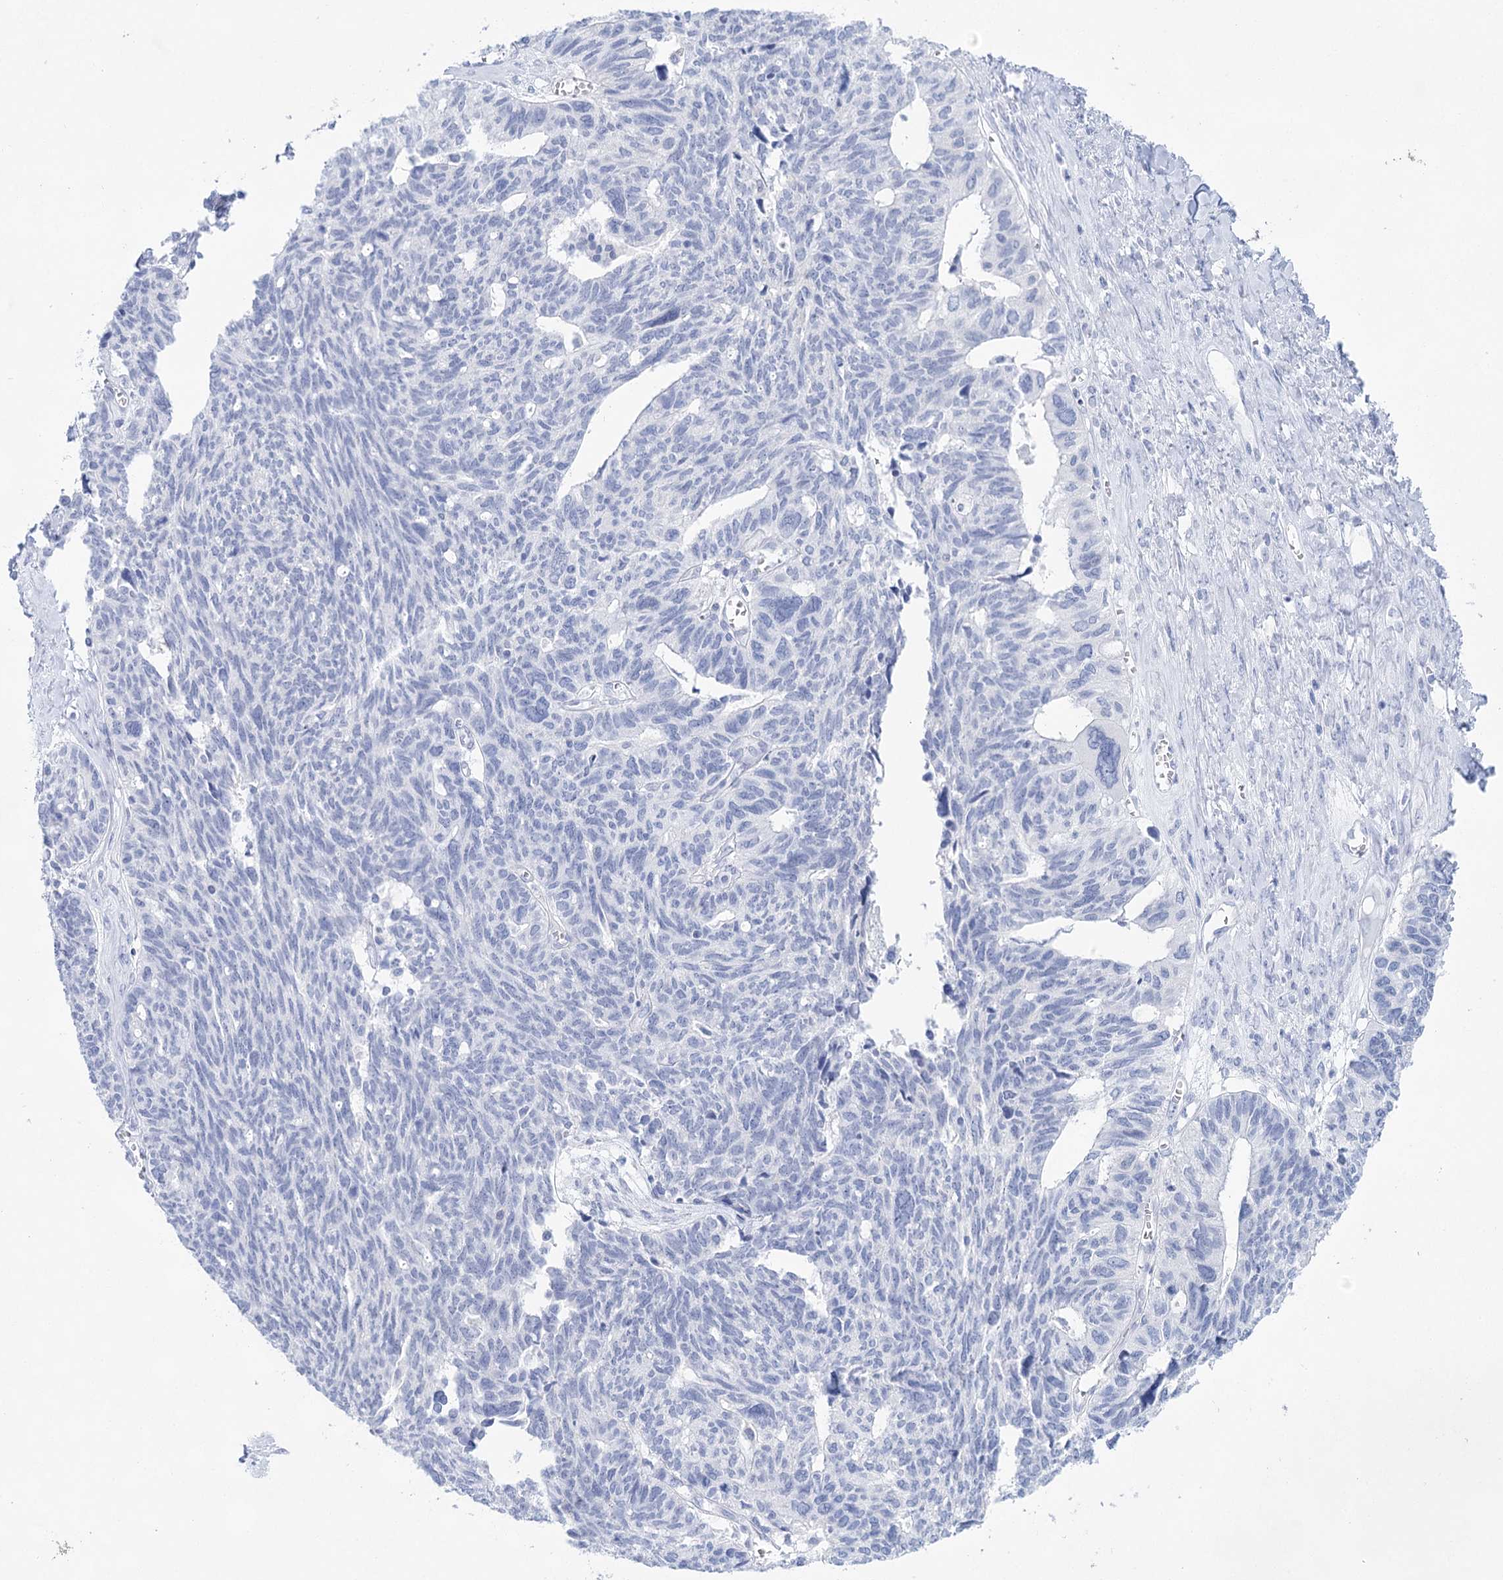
{"staining": {"intensity": "negative", "quantity": "none", "location": "none"}, "tissue": "ovarian cancer", "cell_type": "Tumor cells", "image_type": "cancer", "snomed": [{"axis": "morphology", "description": "Cystadenocarcinoma, serous, NOS"}, {"axis": "topography", "description": "Ovary"}], "caption": "High magnification brightfield microscopy of ovarian cancer (serous cystadenocarcinoma) stained with DAB (brown) and counterstained with hematoxylin (blue): tumor cells show no significant positivity.", "gene": "LALBA", "patient": {"sex": "female", "age": 79}}